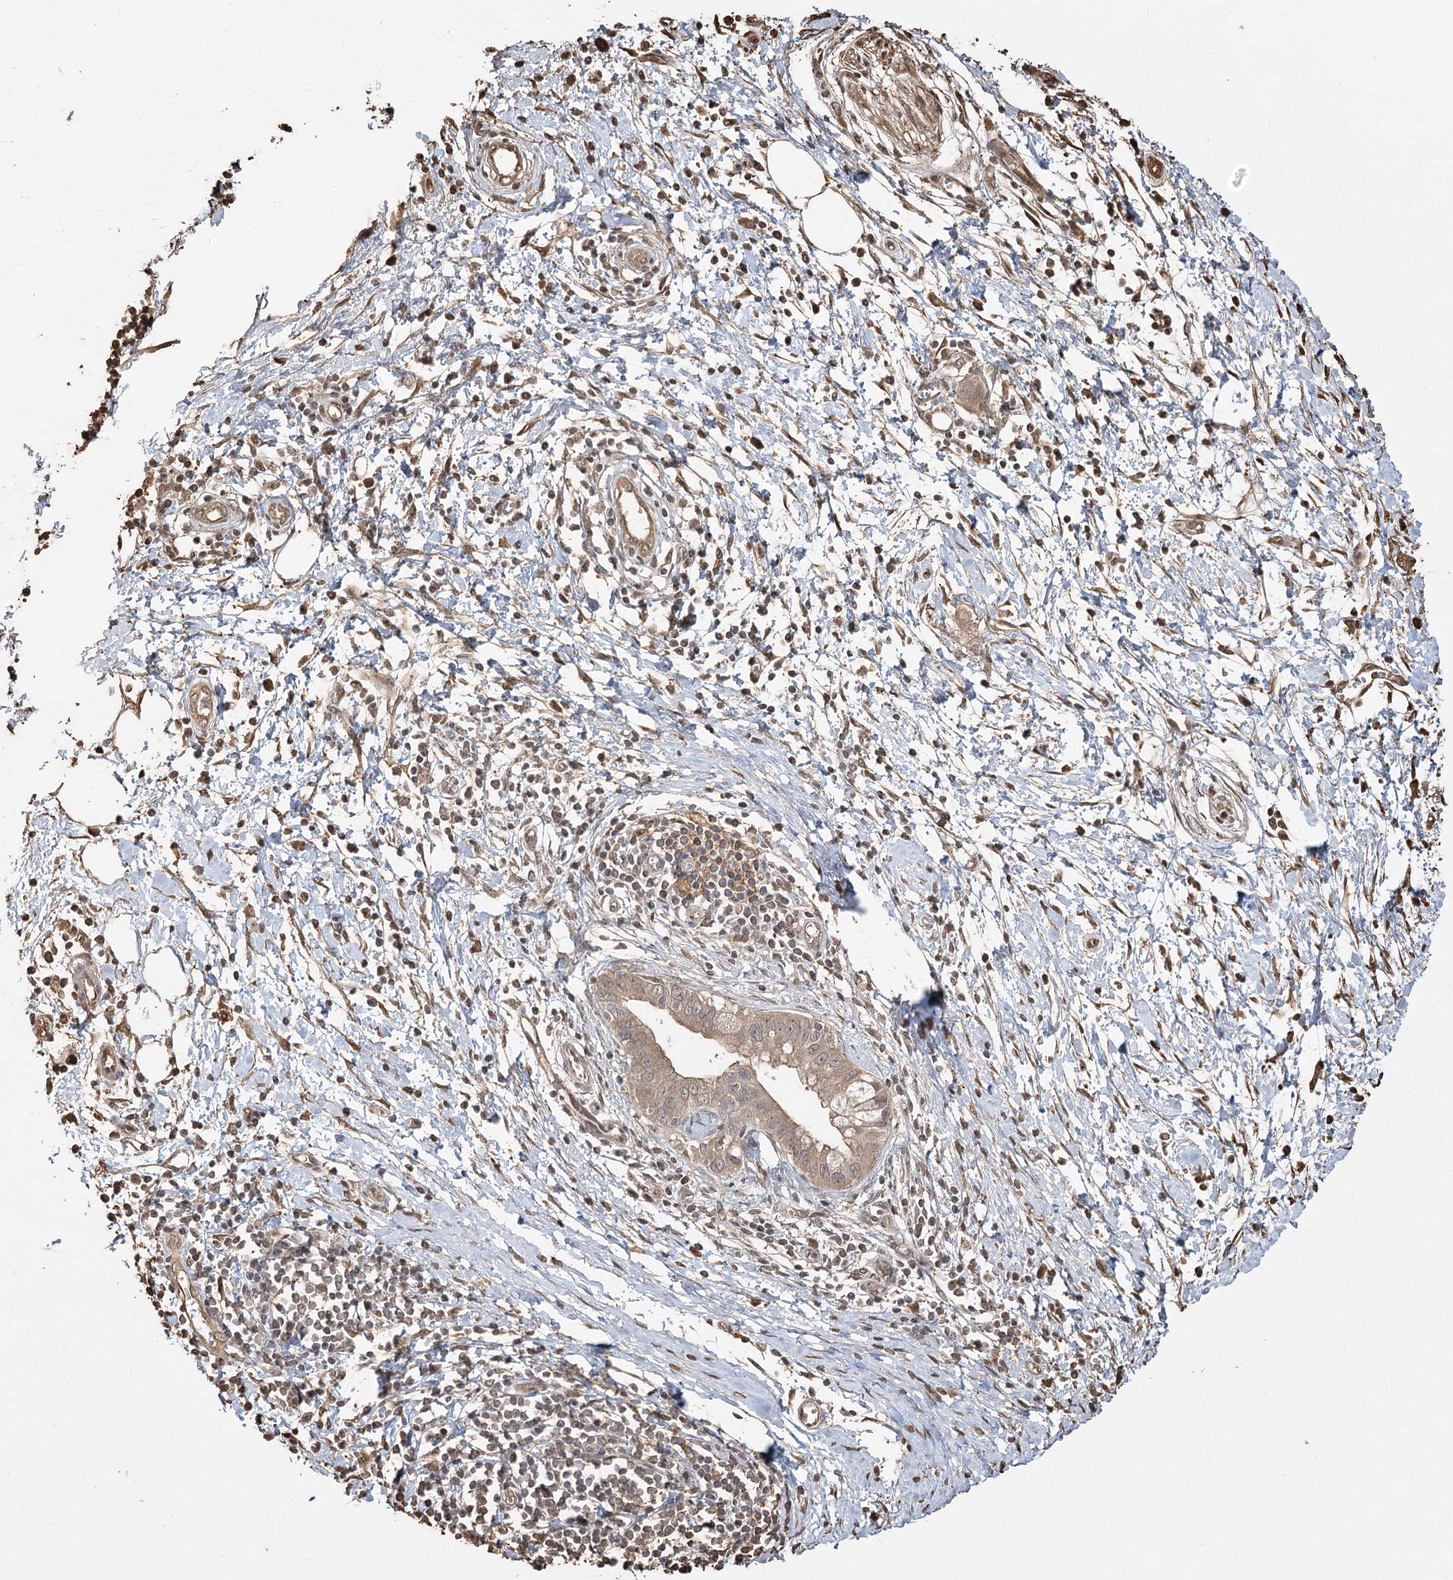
{"staining": {"intensity": "weak", "quantity": ">75%", "location": "cytoplasmic/membranous"}, "tissue": "pancreatic cancer", "cell_type": "Tumor cells", "image_type": "cancer", "snomed": [{"axis": "morphology", "description": "Normal tissue, NOS"}, {"axis": "morphology", "description": "Adenocarcinoma, NOS"}, {"axis": "topography", "description": "Pancreas"}, {"axis": "topography", "description": "Peripheral nerve tissue"}], "caption": "Protein expression analysis of pancreatic adenocarcinoma reveals weak cytoplasmic/membranous staining in about >75% of tumor cells. (Stains: DAB in brown, nuclei in blue, Microscopy: brightfield microscopy at high magnification).", "gene": "PLCH1", "patient": {"sex": "male", "age": 59}}